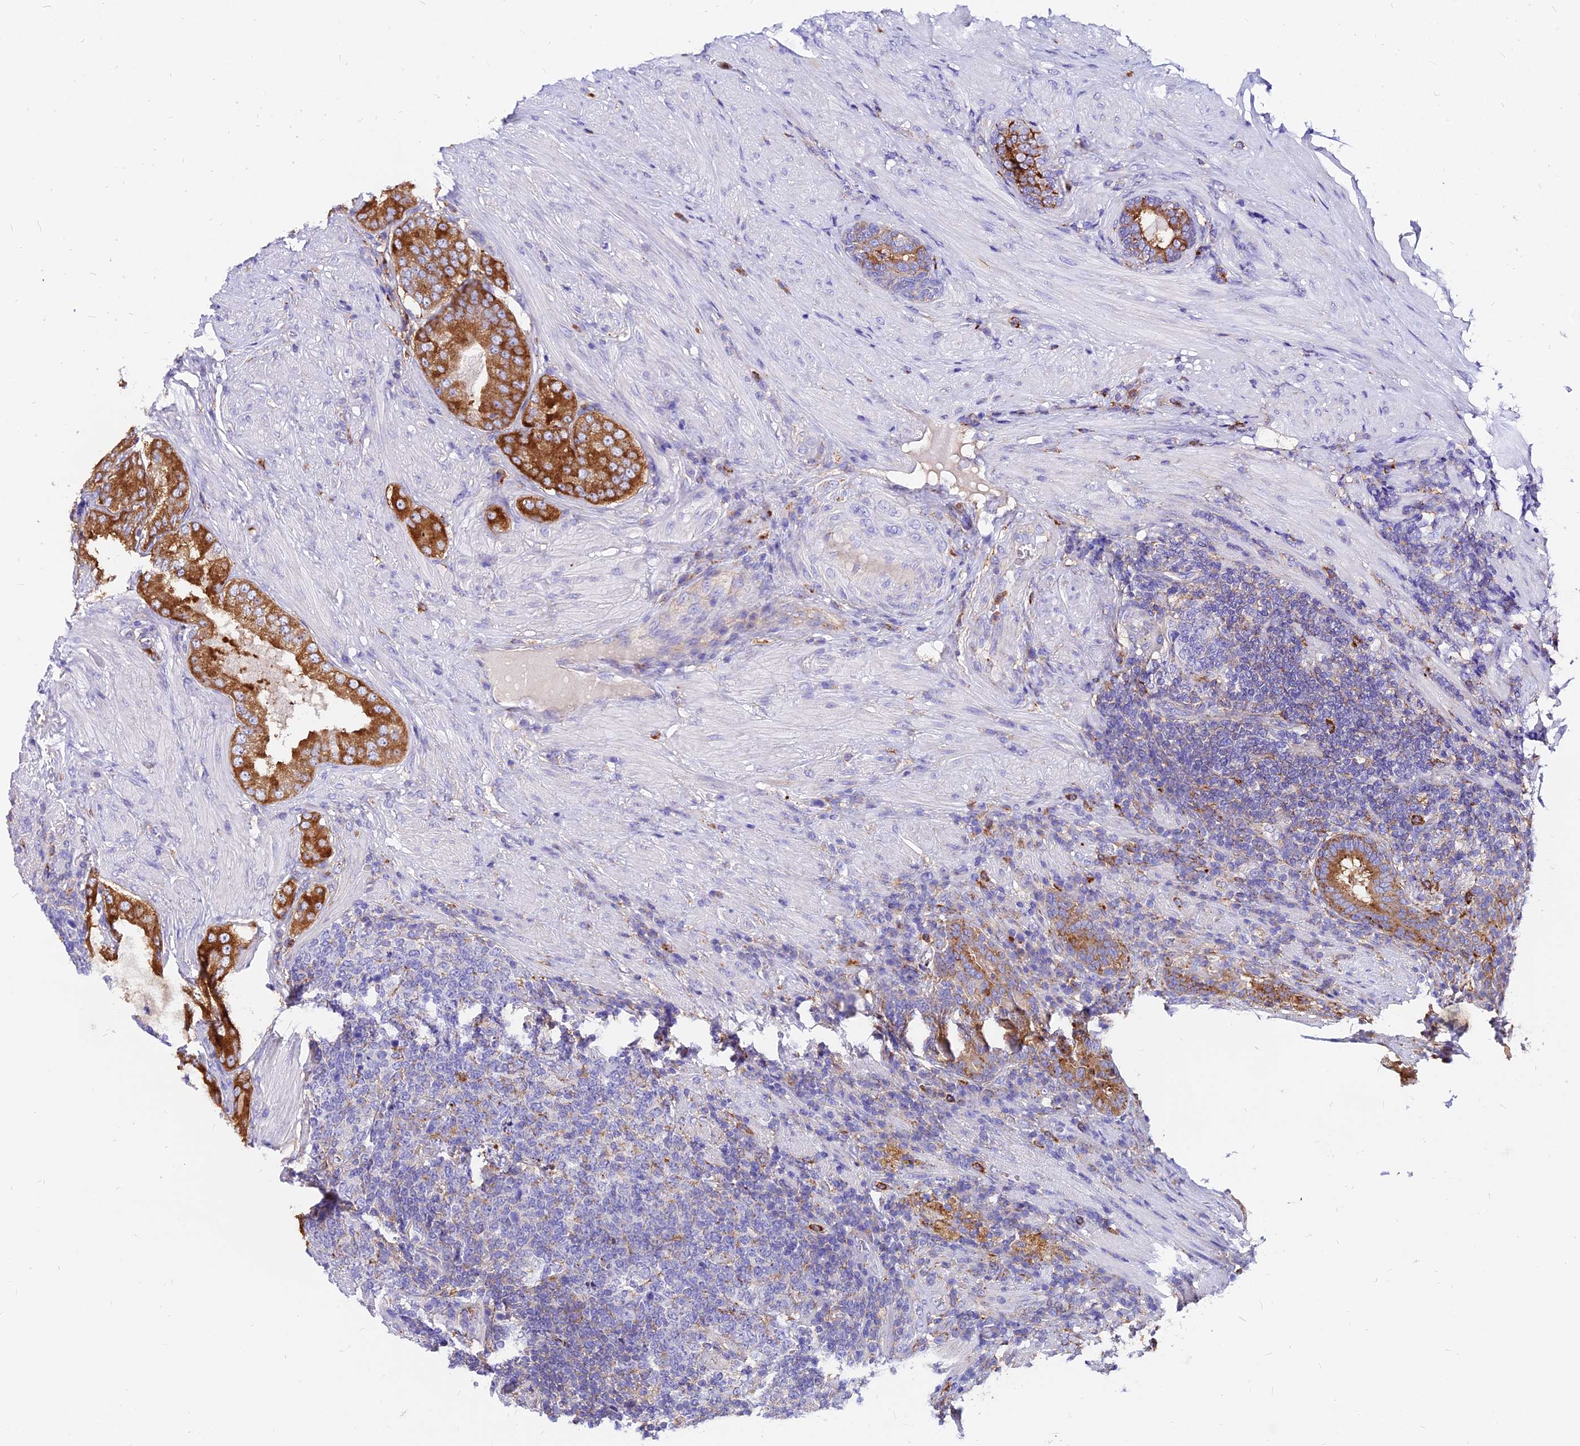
{"staining": {"intensity": "strong", "quantity": "25%-75%", "location": "cytoplasmic/membranous"}, "tissue": "prostate cancer", "cell_type": "Tumor cells", "image_type": "cancer", "snomed": [{"axis": "morphology", "description": "Adenocarcinoma, Low grade"}, {"axis": "topography", "description": "Prostate"}], "caption": "Immunohistochemistry (DAB (3,3'-diaminobenzidine)) staining of prostate cancer displays strong cytoplasmic/membranous protein staining in about 25%-75% of tumor cells. (brown staining indicates protein expression, while blue staining denotes nuclei).", "gene": "AGTRAP", "patient": {"sex": "male", "age": 68}}